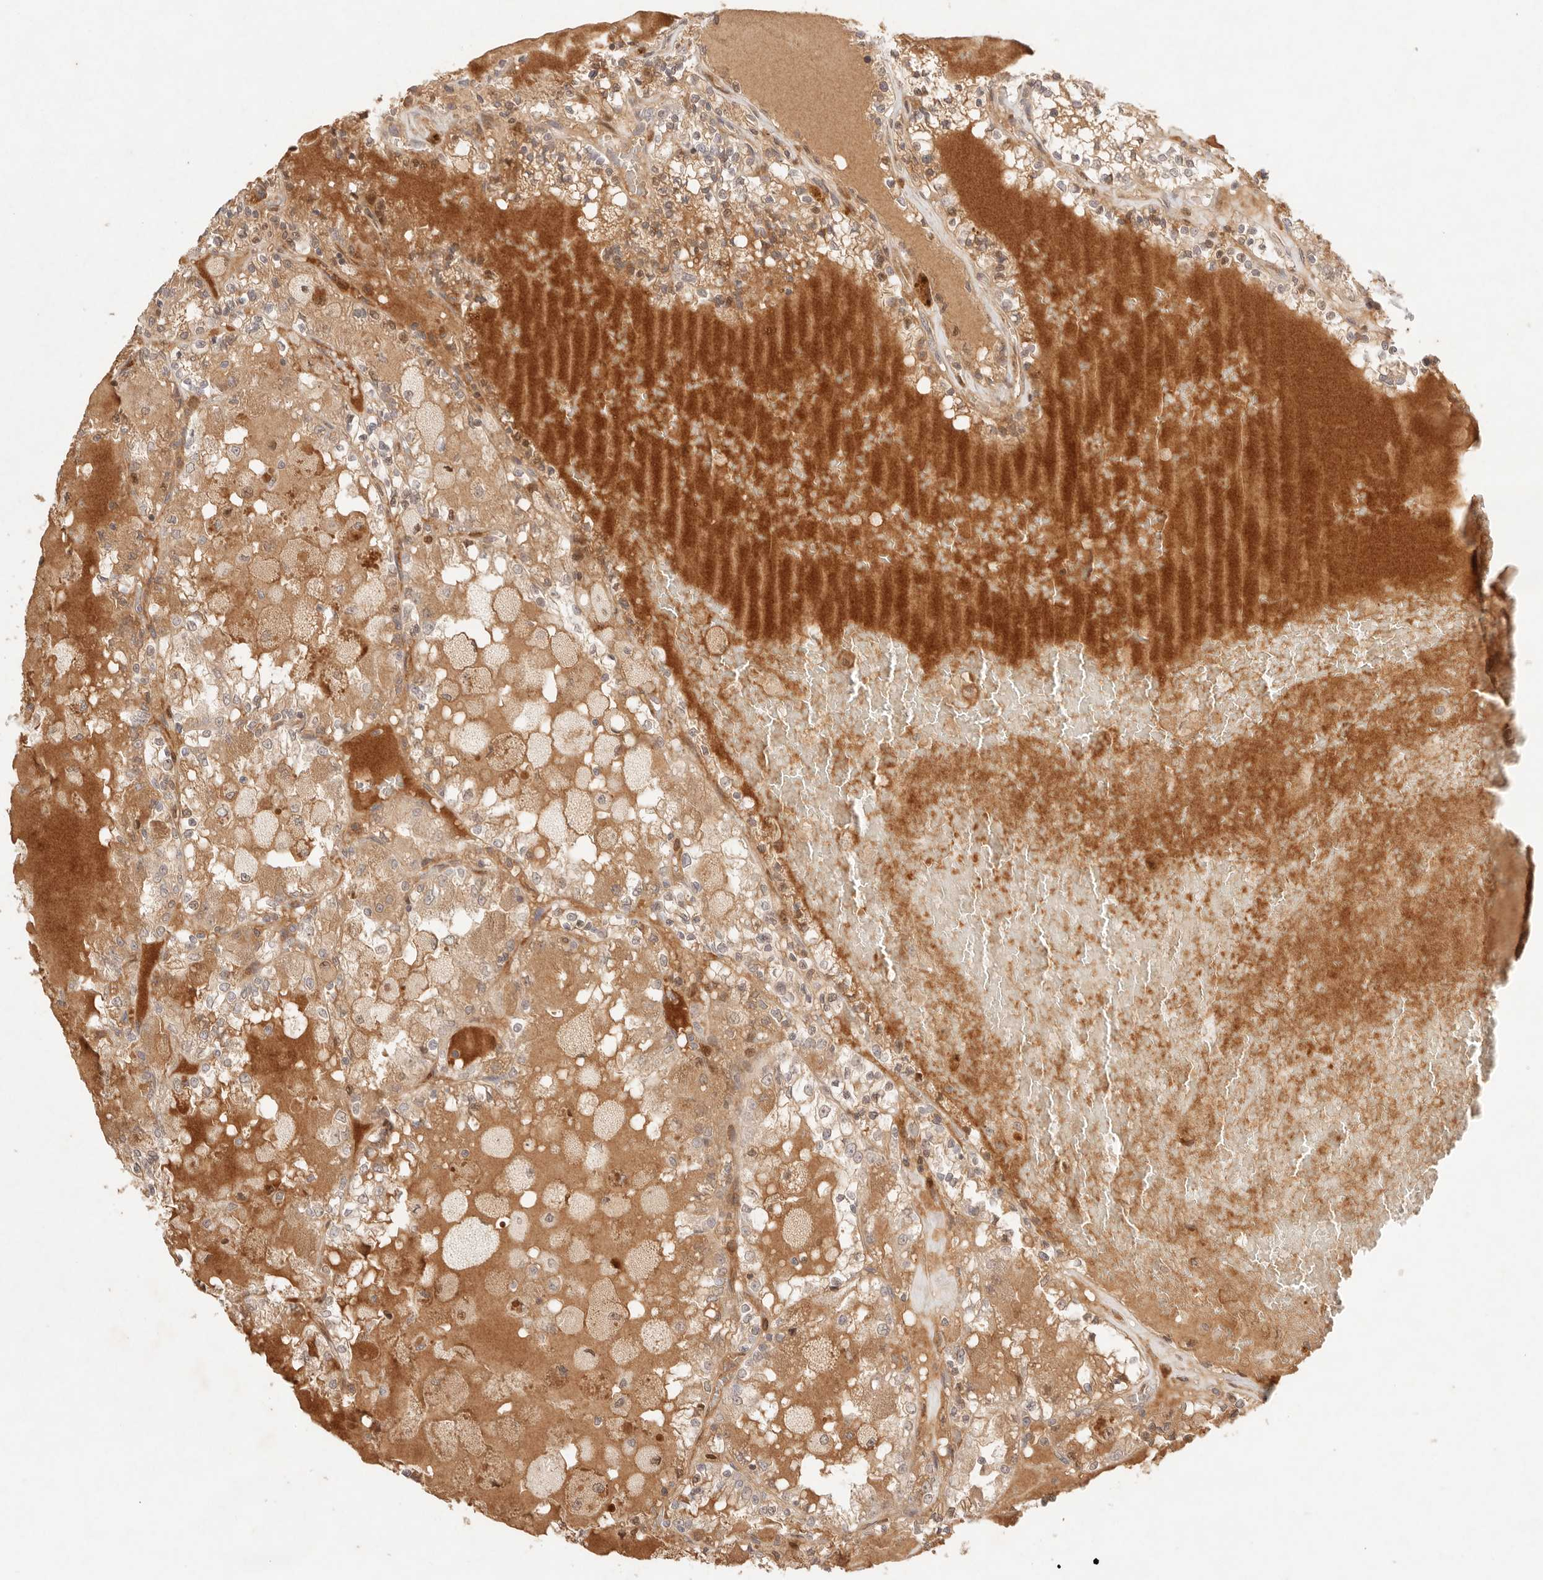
{"staining": {"intensity": "weak", "quantity": ">75%", "location": "cytoplasmic/membranous"}, "tissue": "renal cancer", "cell_type": "Tumor cells", "image_type": "cancer", "snomed": [{"axis": "morphology", "description": "Adenocarcinoma, NOS"}, {"axis": "topography", "description": "Kidney"}], "caption": "Renal adenocarcinoma stained with a brown dye demonstrates weak cytoplasmic/membranous positive expression in approximately >75% of tumor cells.", "gene": "PHLDA3", "patient": {"sex": "female", "age": 56}}